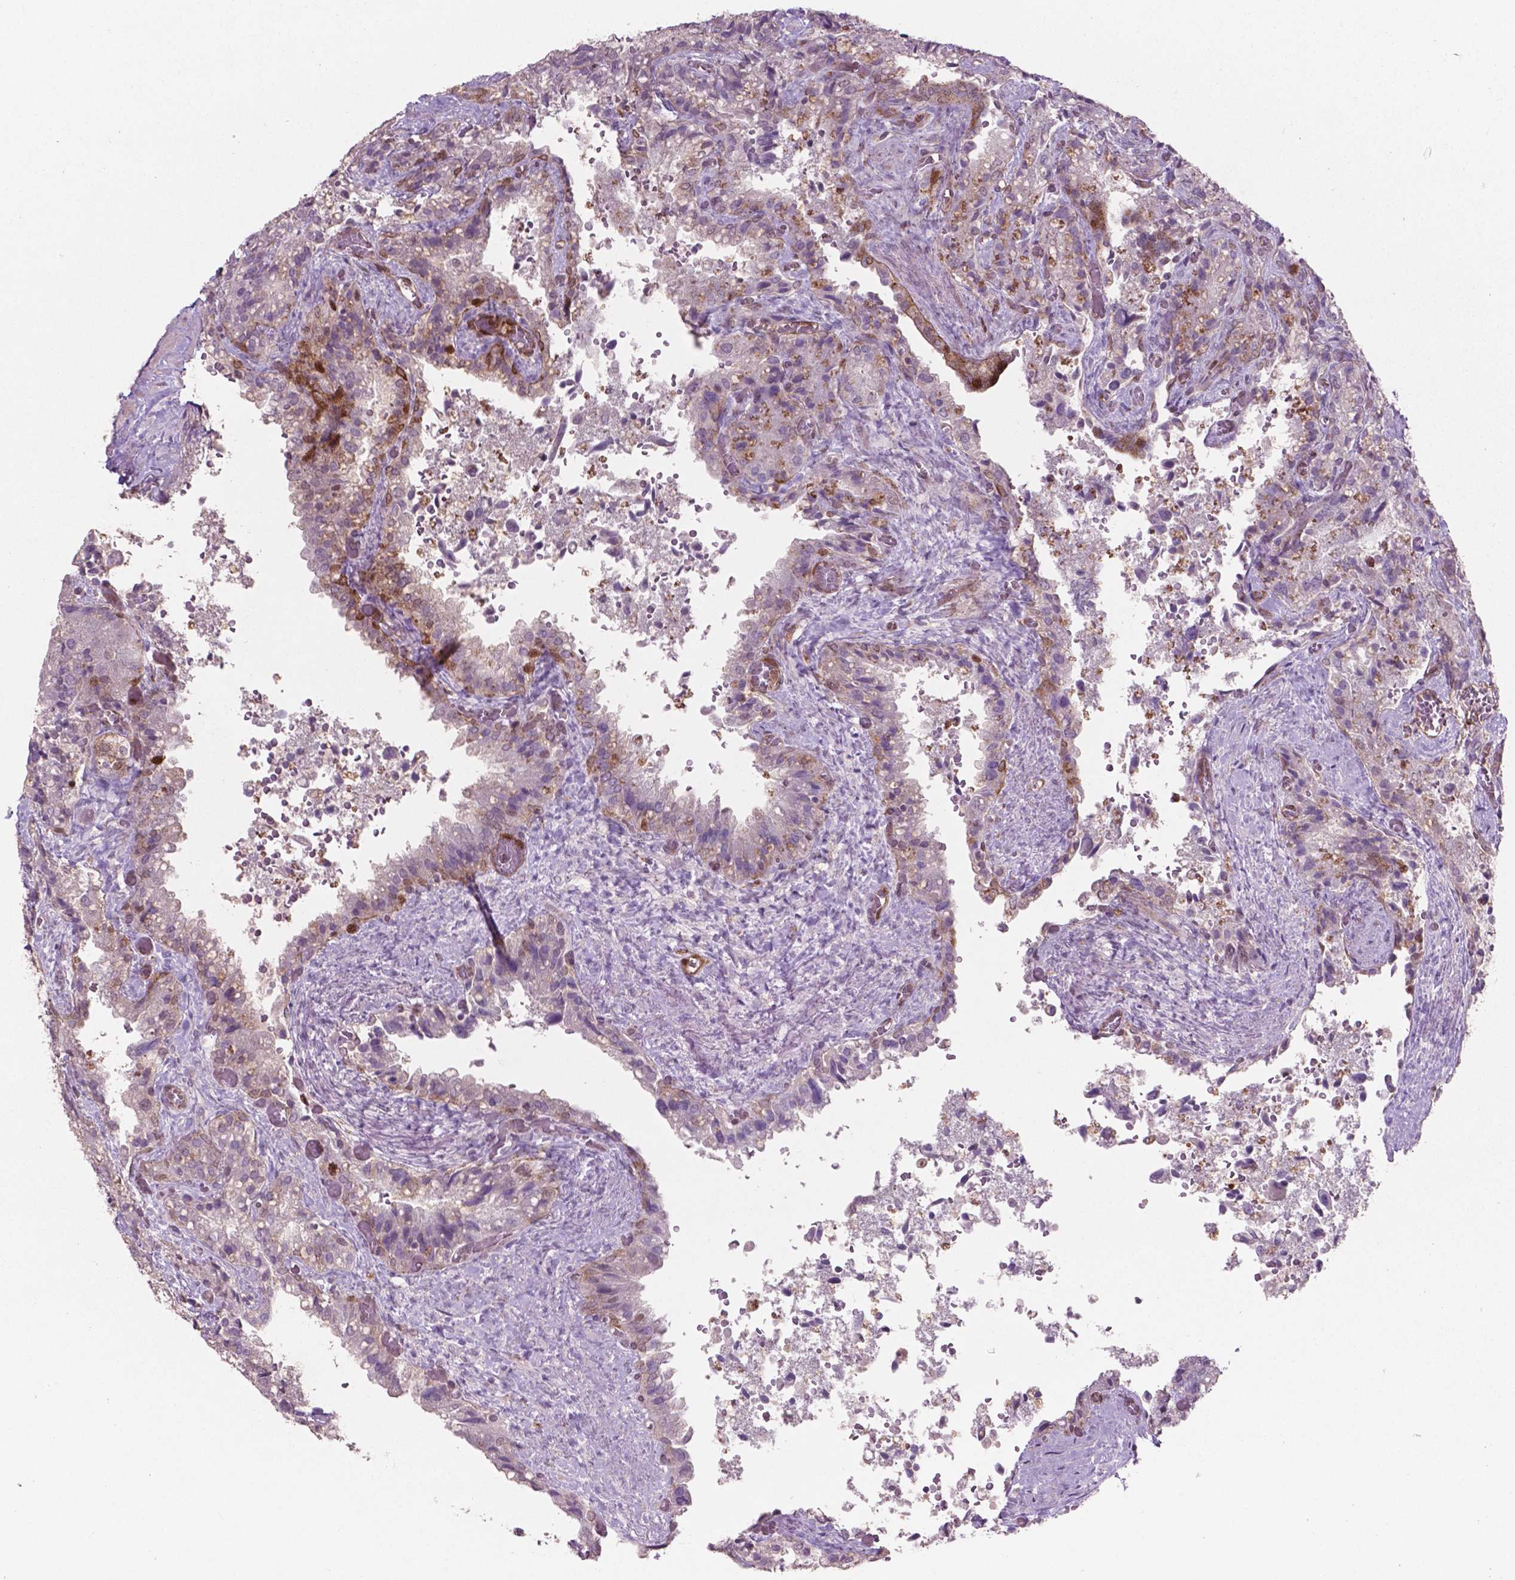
{"staining": {"intensity": "moderate", "quantity": "<25%", "location": "cytoplasmic/membranous"}, "tissue": "seminal vesicle", "cell_type": "Glandular cells", "image_type": "normal", "snomed": [{"axis": "morphology", "description": "Normal tissue, NOS"}, {"axis": "topography", "description": "Seminal veicle"}], "caption": "DAB immunohistochemical staining of normal seminal vesicle demonstrates moderate cytoplasmic/membranous protein positivity in approximately <25% of glandular cells. (Stains: DAB (3,3'-diaminobenzidine) in brown, nuclei in blue, Microscopy: brightfield microscopy at high magnification).", "gene": "LDHA", "patient": {"sex": "male", "age": 57}}